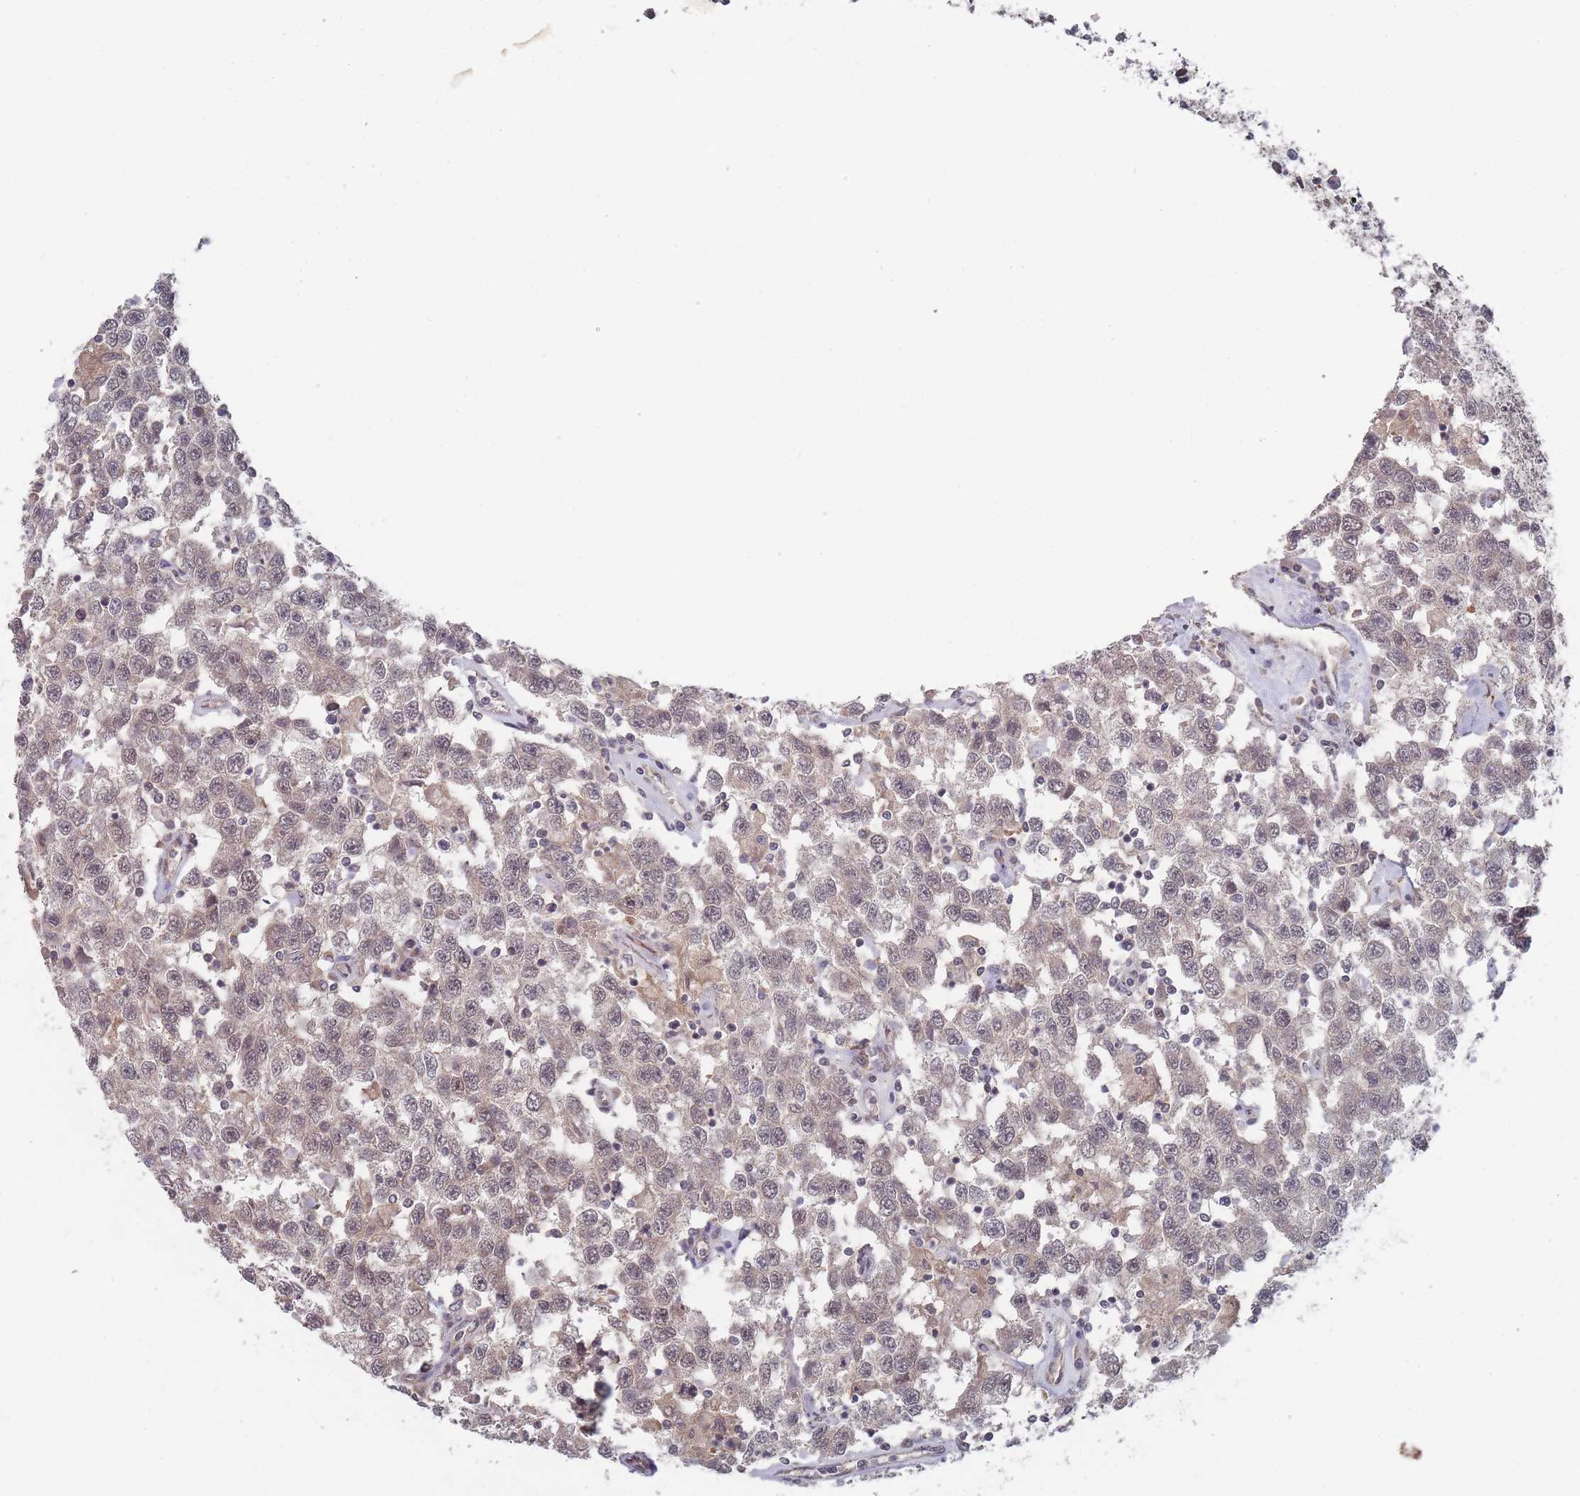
{"staining": {"intensity": "weak", "quantity": "25%-75%", "location": "cytoplasmic/membranous,nuclear"}, "tissue": "testis cancer", "cell_type": "Tumor cells", "image_type": "cancer", "snomed": [{"axis": "morphology", "description": "Seminoma, NOS"}, {"axis": "topography", "description": "Testis"}], "caption": "Immunohistochemistry (IHC) of human testis cancer (seminoma) reveals low levels of weak cytoplasmic/membranous and nuclear expression in approximately 25%-75% of tumor cells.", "gene": "CNTRL", "patient": {"sex": "male", "age": 41}}